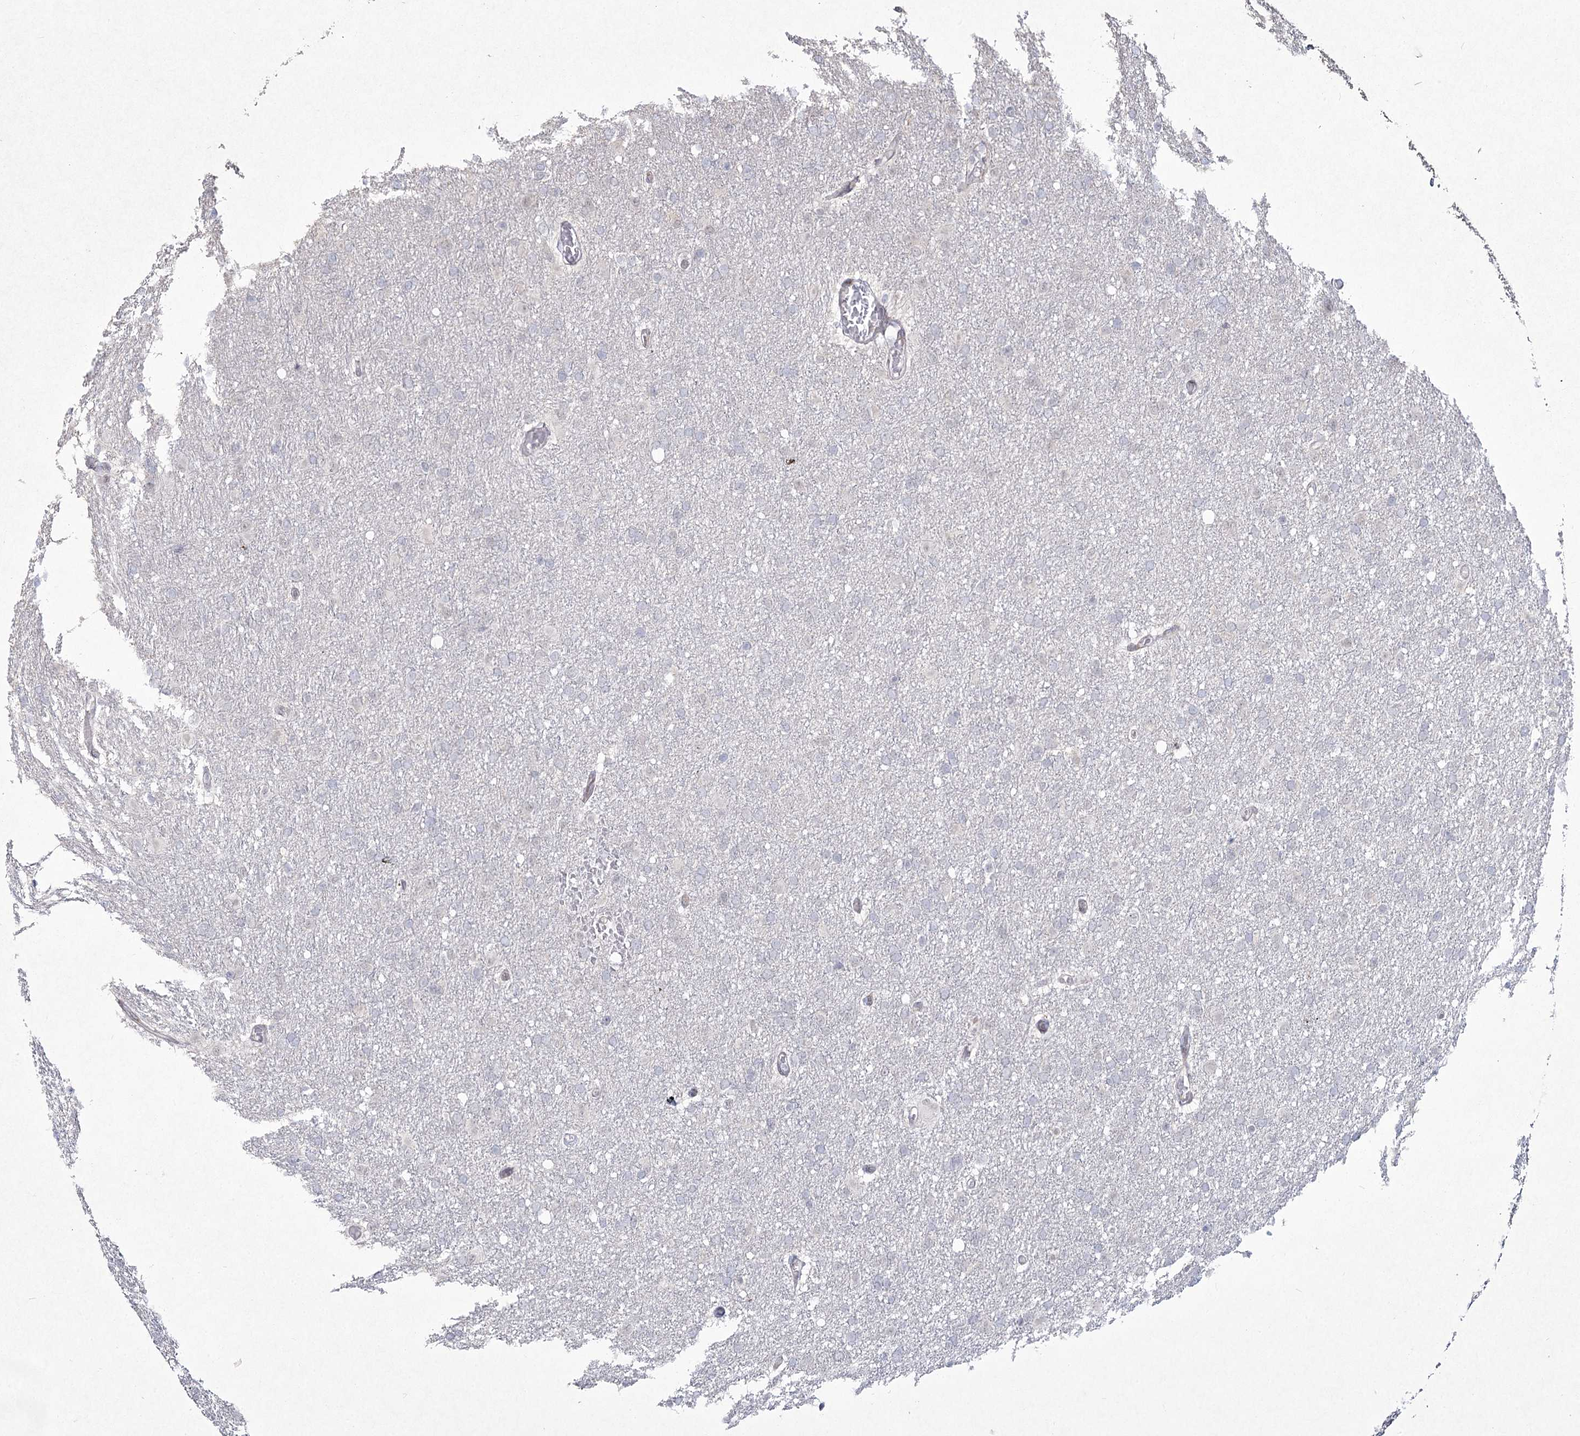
{"staining": {"intensity": "negative", "quantity": "none", "location": "none"}, "tissue": "glioma", "cell_type": "Tumor cells", "image_type": "cancer", "snomed": [{"axis": "morphology", "description": "Glioma, malignant, High grade"}, {"axis": "topography", "description": "Cerebral cortex"}], "caption": "IHC of malignant glioma (high-grade) displays no staining in tumor cells.", "gene": "YBX3", "patient": {"sex": "female", "age": 36}}